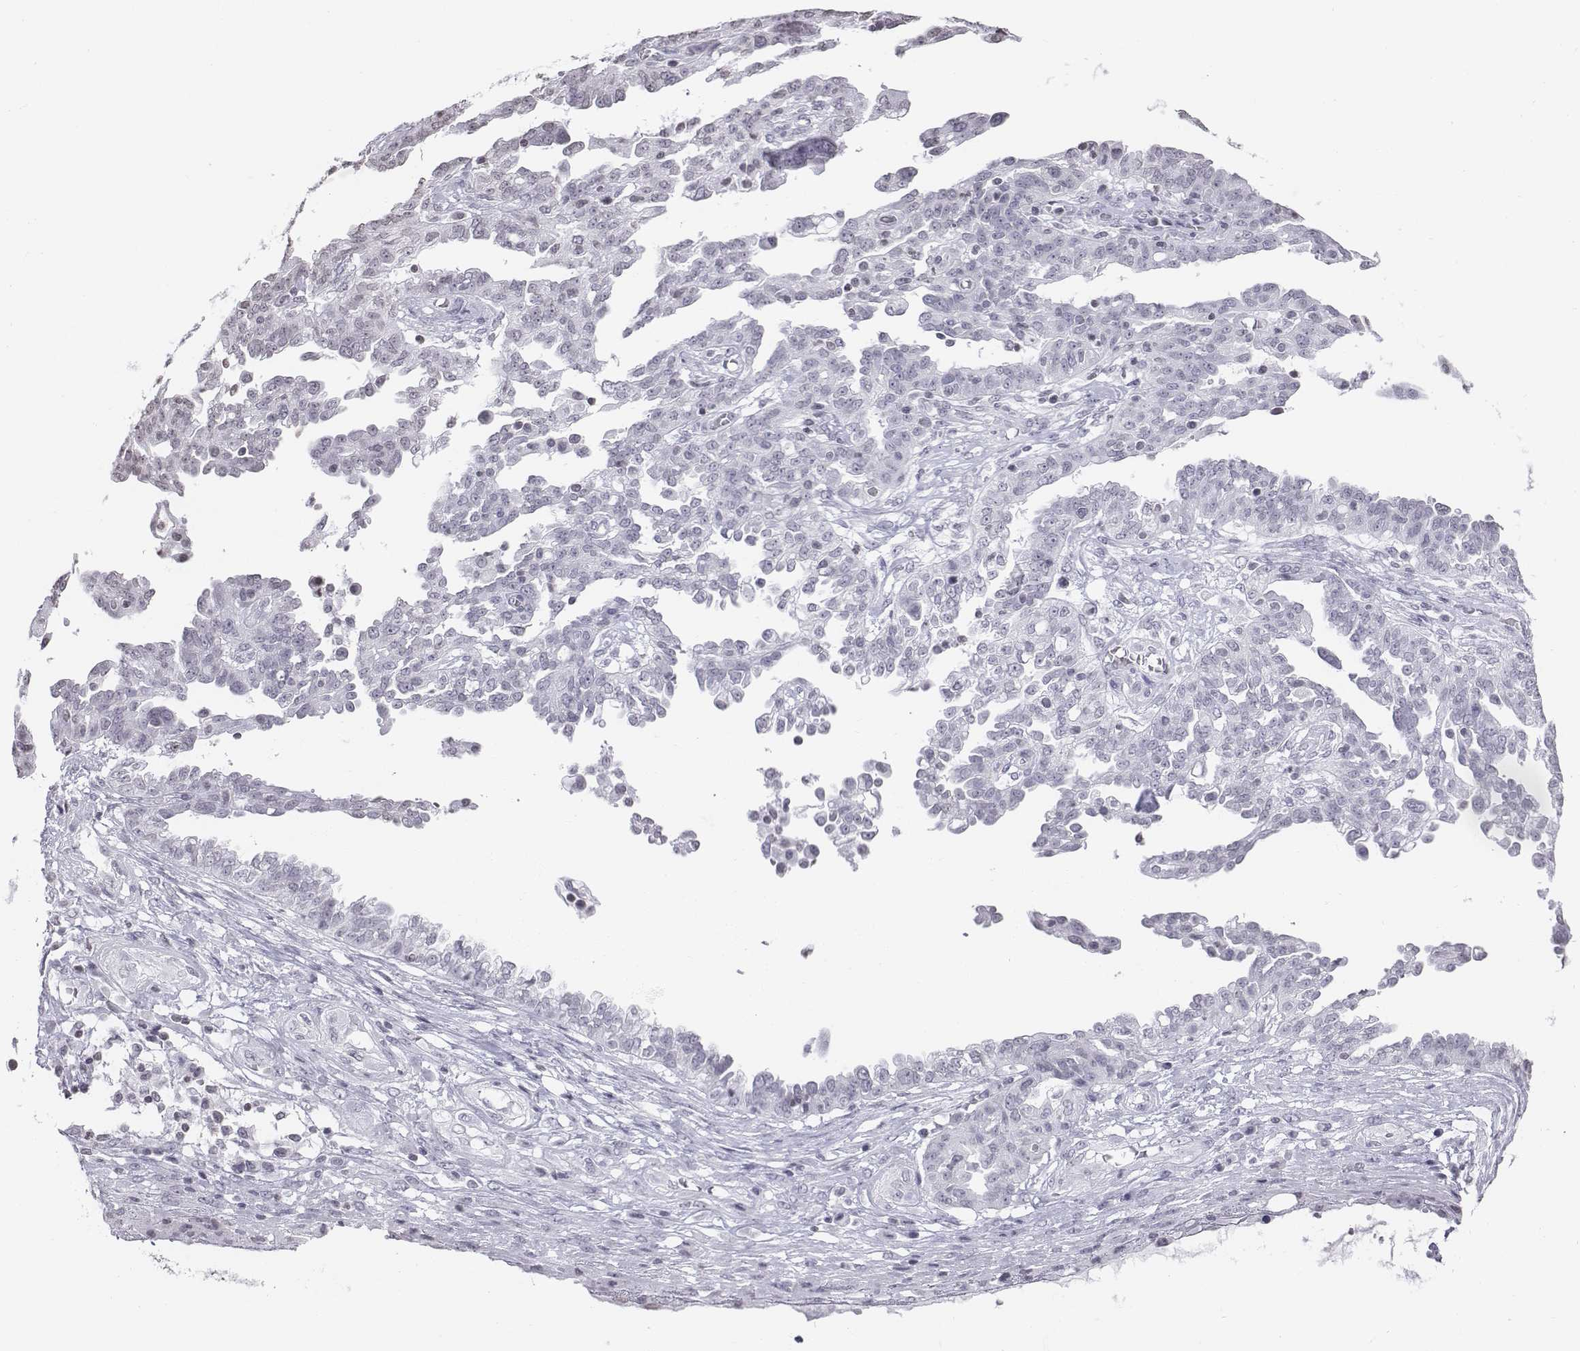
{"staining": {"intensity": "negative", "quantity": "none", "location": "none"}, "tissue": "ovarian cancer", "cell_type": "Tumor cells", "image_type": "cancer", "snomed": [{"axis": "morphology", "description": "Cystadenocarcinoma, serous, NOS"}, {"axis": "topography", "description": "Ovary"}], "caption": "Tumor cells show no significant staining in ovarian cancer (serous cystadenocarcinoma).", "gene": "BARHL1", "patient": {"sex": "female", "age": 67}}